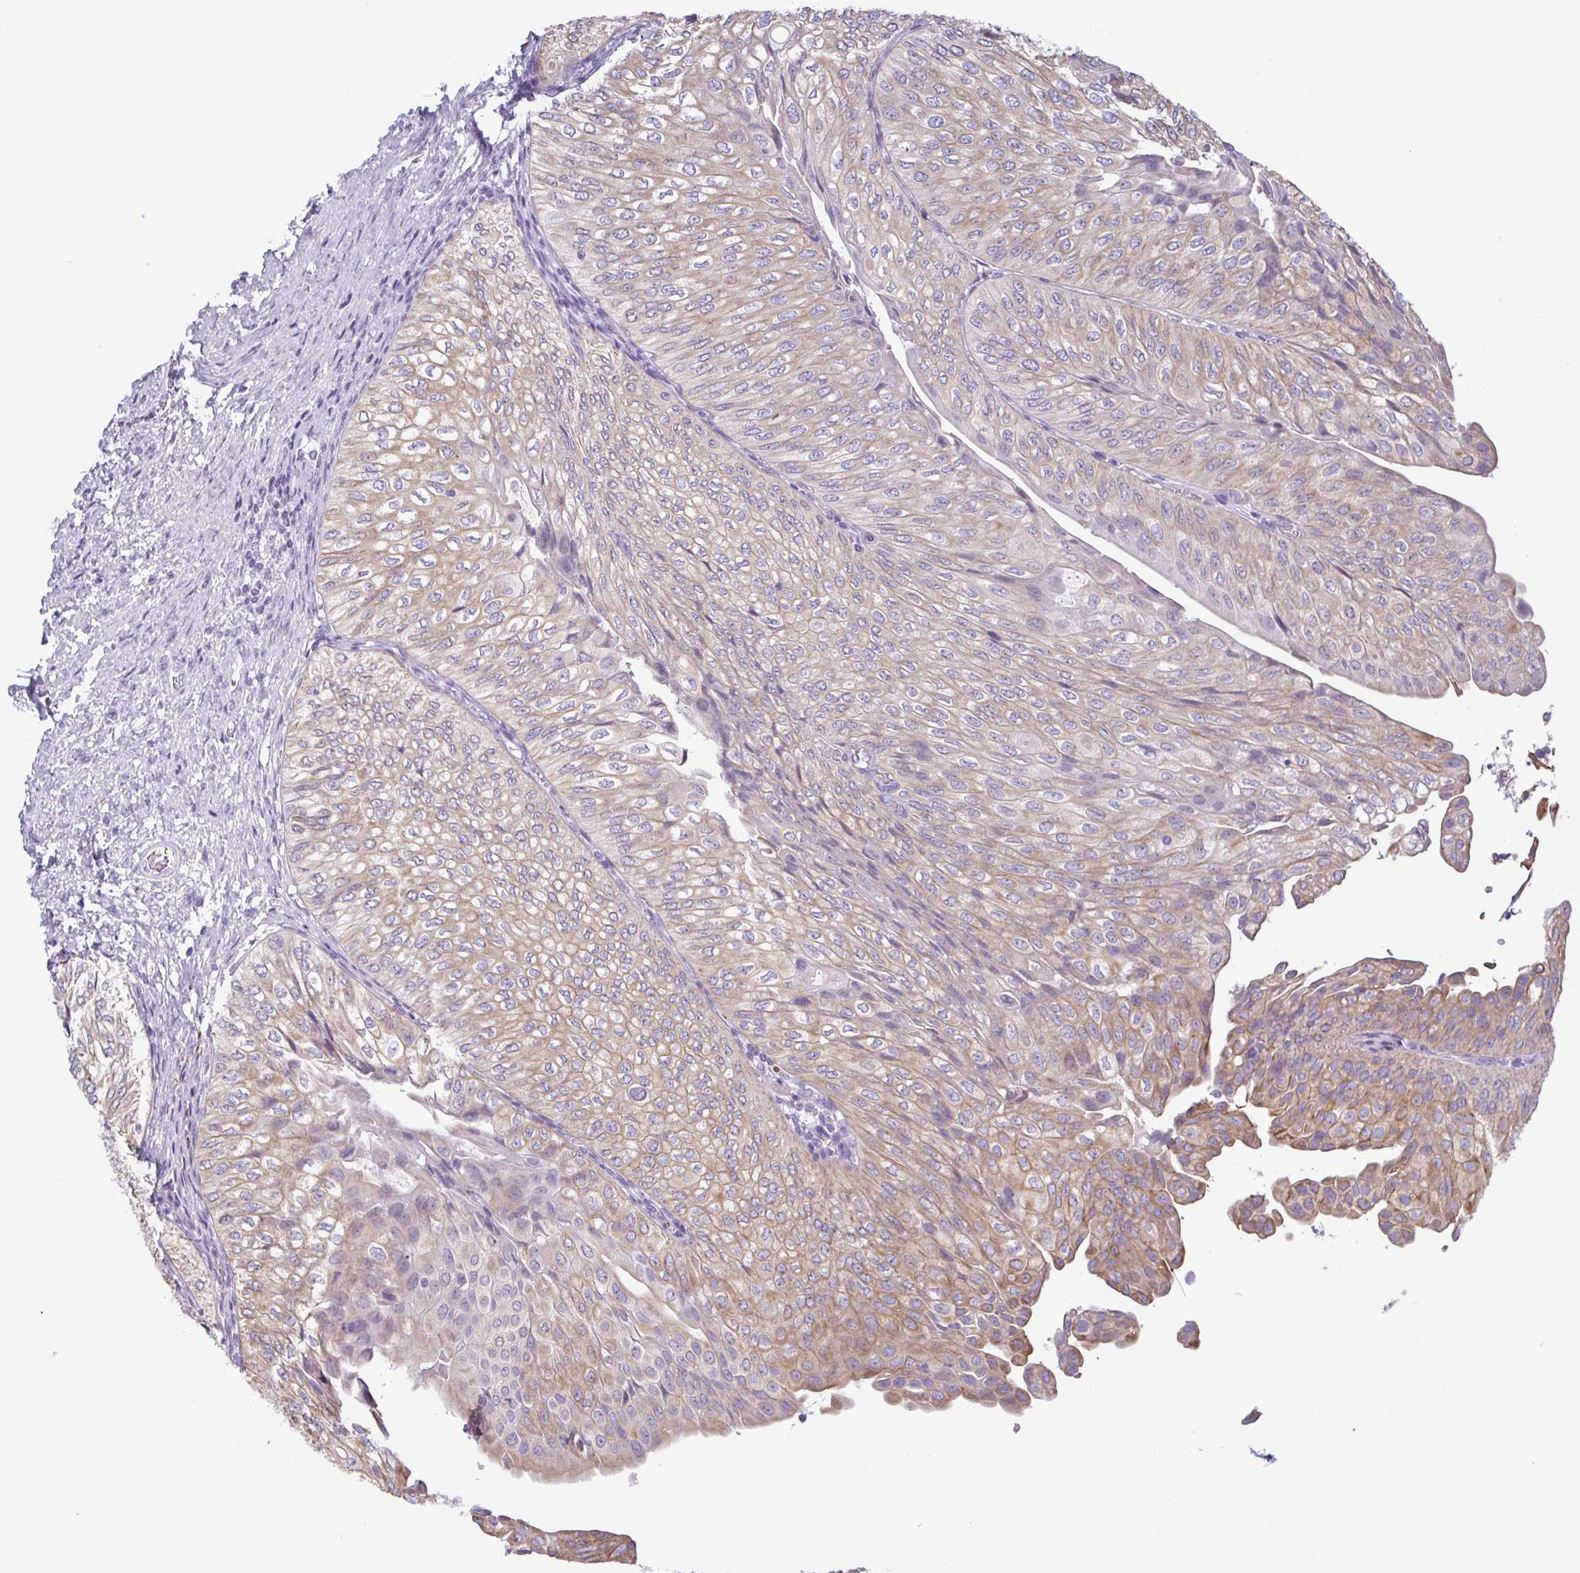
{"staining": {"intensity": "weak", "quantity": ">75%", "location": "cytoplasmic/membranous"}, "tissue": "urothelial cancer", "cell_type": "Tumor cells", "image_type": "cancer", "snomed": [{"axis": "morphology", "description": "Urothelial carcinoma, NOS"}, {"axis": "topography", "description": "Urinary bladder"}], "caption": "High-power microscopy captured an immunohistochemistry histopathology image of urothelial cancer, revealing weak cytoplasmic/membranous positivity in approximately >75% of tumor cells. The staining was performed using DAB to visualize the protein expression in brown, while the nuclei were stained in blue with hematoxylin (Magnification: 20x).", "gene": "KRT10", "patient": {"sex": "male", "age": 62}}